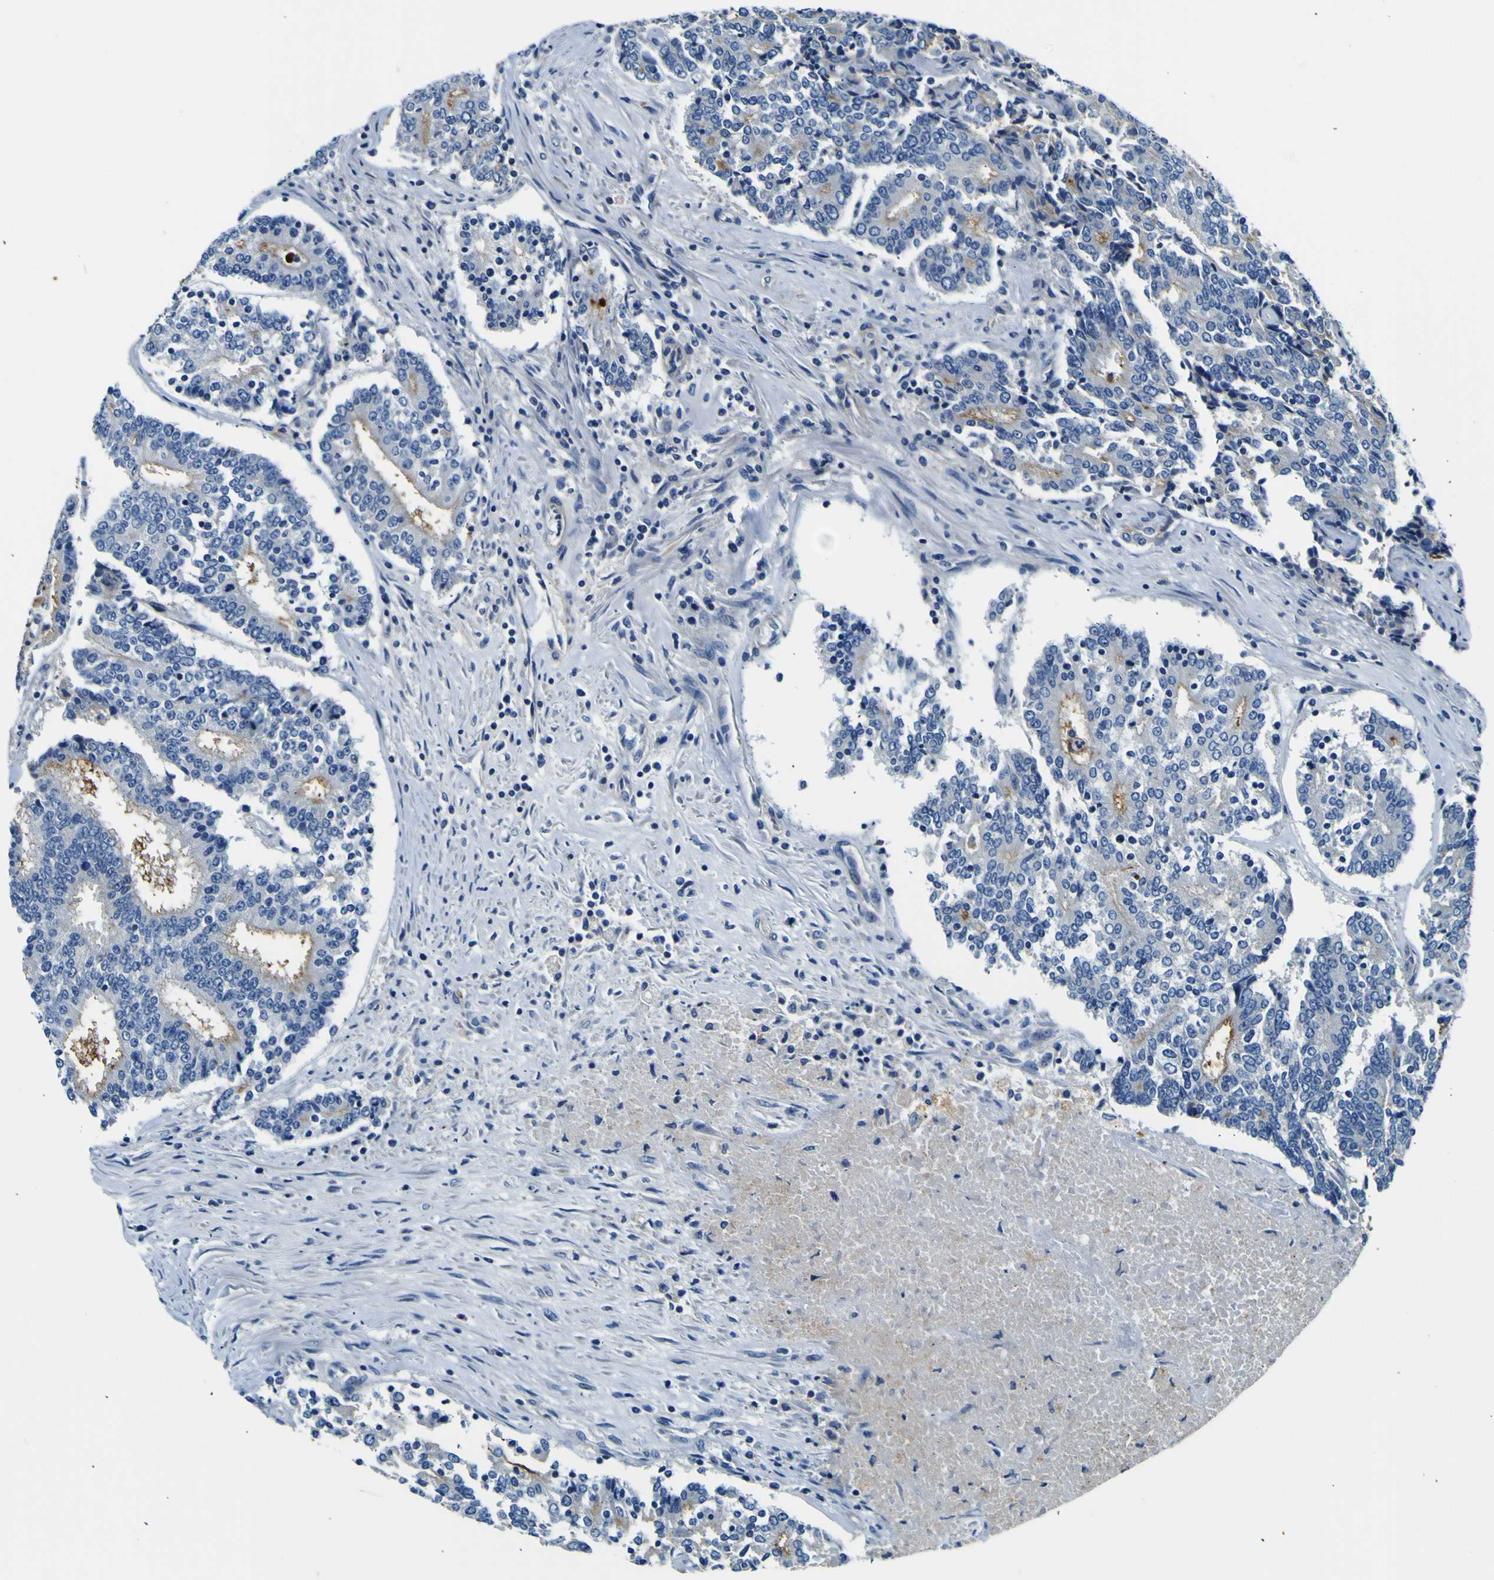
{"staining": {"intensity": "negative", "quantity": "none", "location": "none"}, "tissue": "prostate cancer", "cell_type": "Tumor cells", "image_type": "cancer", "snomed": [{"axis": "morphology", "description": "Normal tissue, NOS"}, {"axis": "morphology", "description": "Adenocarcinoma, High grade"}, {"axis": "topography", "description": "Prostate"}, {"axis": "topography", "description": "Seminal veicle"}], "caption": "This histopathology image is of prostate cancer stained with immunohistochemistry (IHC) to label a protein in brown with the nuclei are counter-stained blue. There is no staining in tumor cells.", "gene": "ADGRA2", "patient": {"sex": "male", "age": 55}}